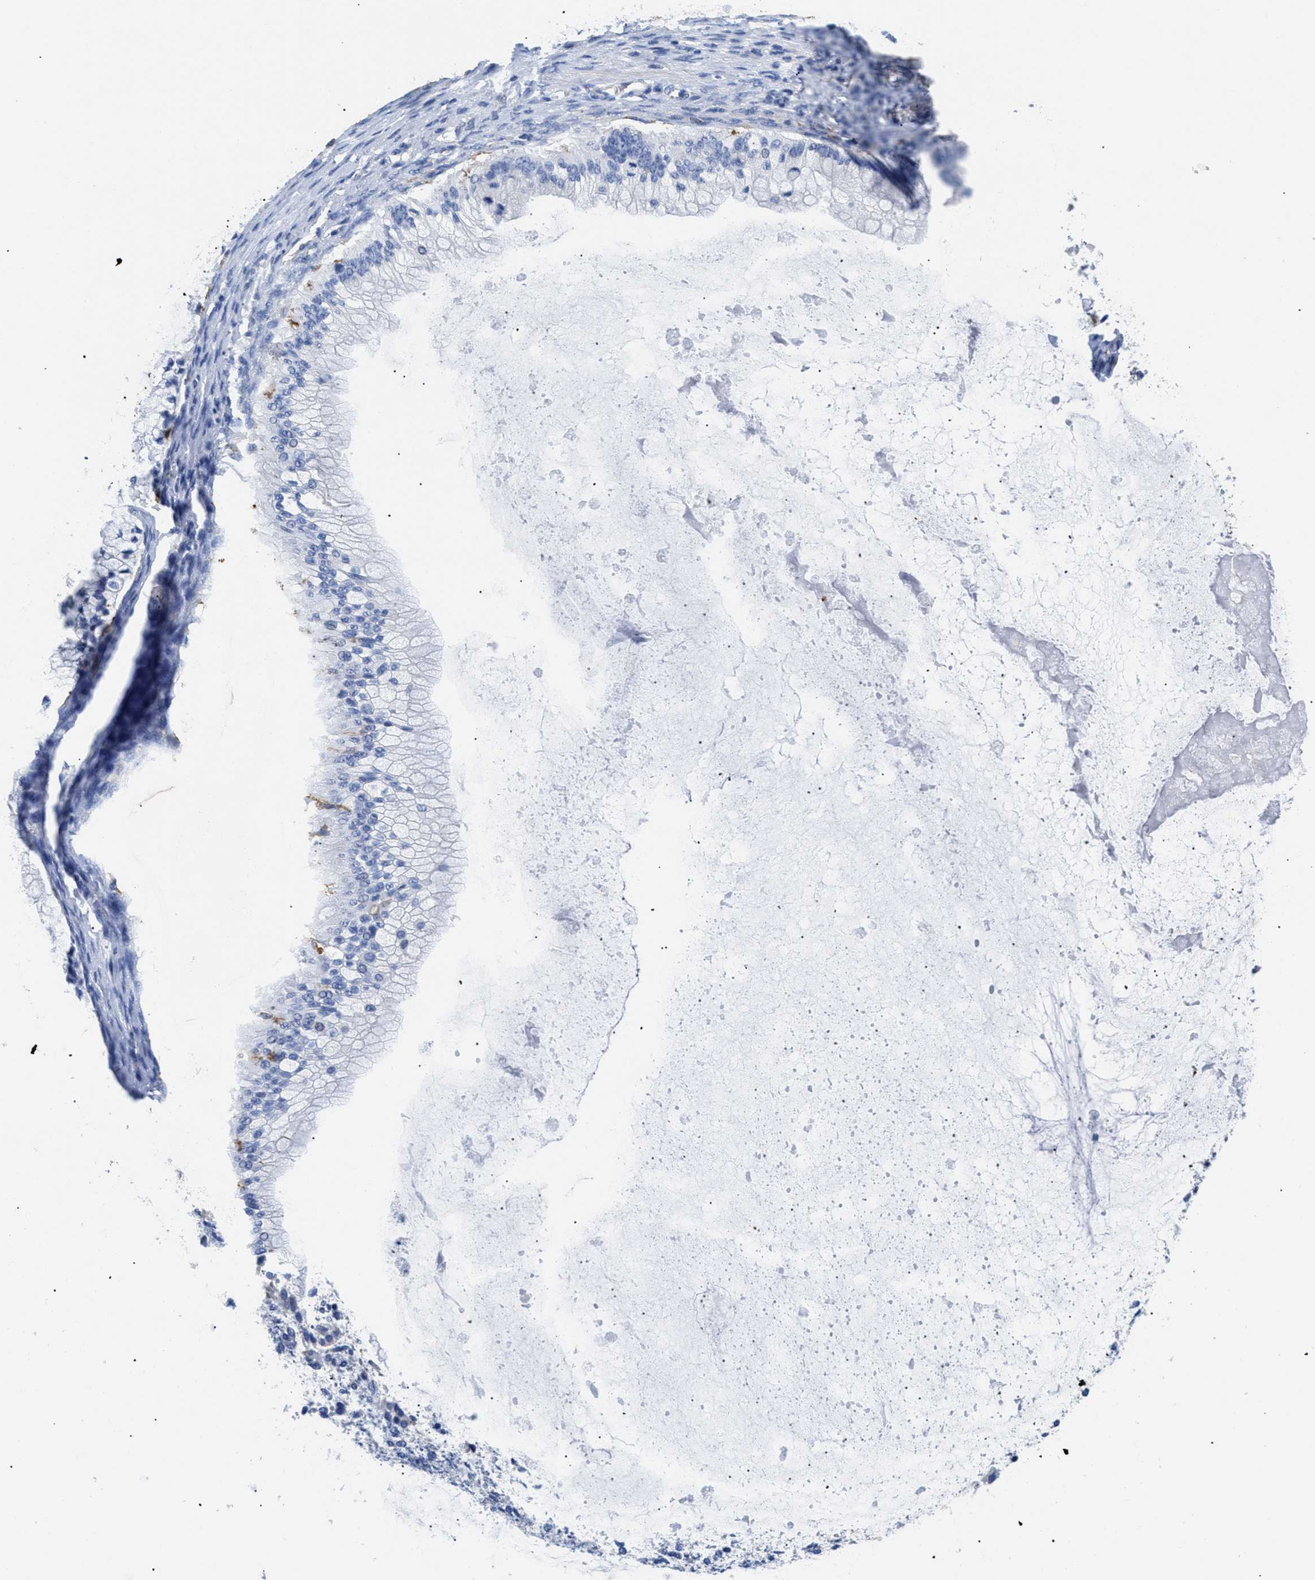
{"staining": {"intensity": "negative", "quantity": "none", "location": "none"}, "tissue": "ovarian cancer", "cell_type": "Tumor cells", "image_type": "cancer", "snomed": [{"axis": "morphology", "description": "Cystadenocarcinoma, mucinous, NOS"}, {"axis": "topography", "description": "Ovary"}], "caption": "Tumor cells are negative for brown protein staining in mucinous cystadenocarcinoma (ovarian).", "gene": "HLA-DPA1", "patient": {"sex": "female", "age": 57}}